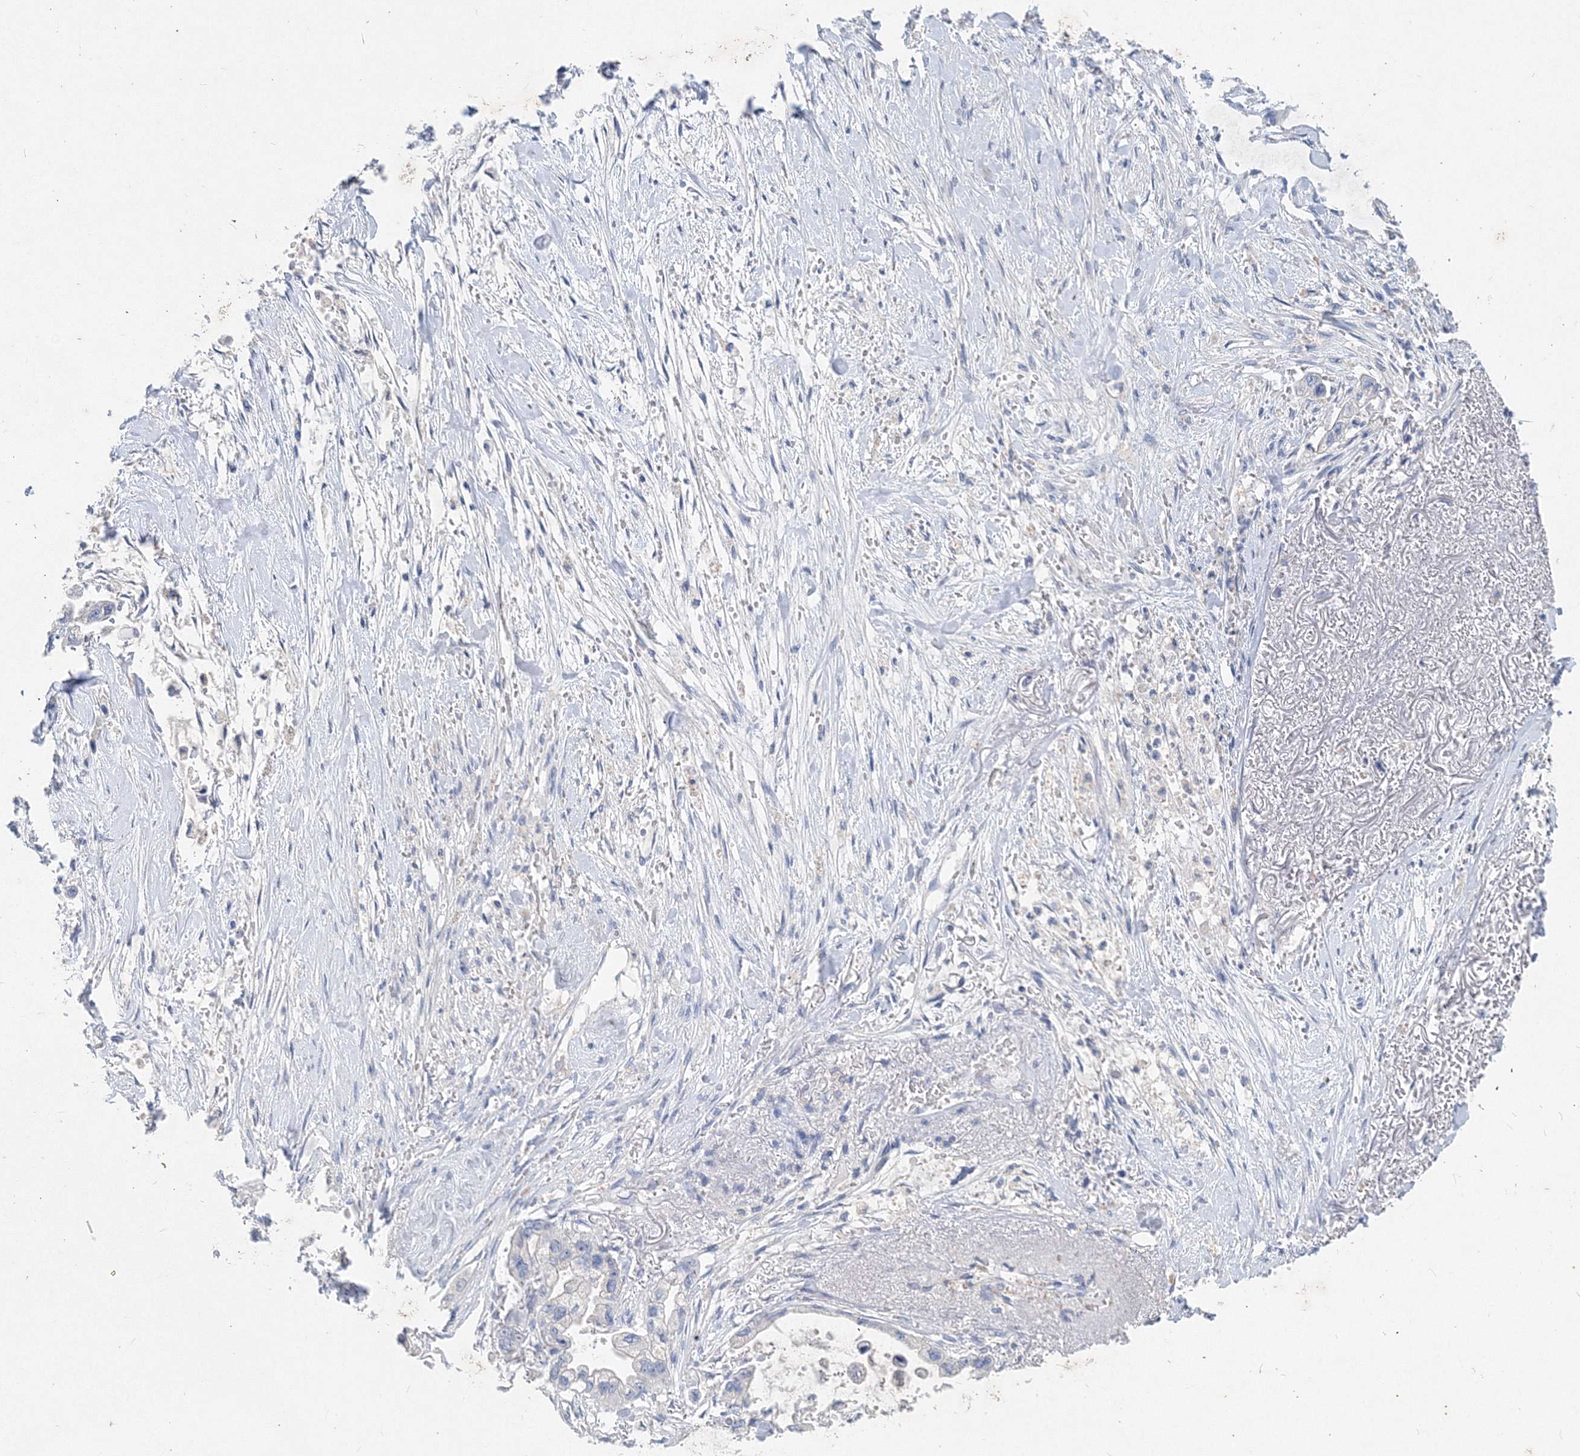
{"staining": {"intensity": "negative", "quantity": "none", "location": "none"}, "tissue": "stomach cancer", "cell_type": "Tumor cells", "image_type": "cancer", "snomed": [{"axis": "morphology", "description": "Adenocarcinoma, NOS"}, {"axis": "topography", "description": "Stomach"}], "caption": "Immunohistochemistry image of neoplastic tissue: human adenocarcinoma (stomach) stained with DAB (3,3'-diaminobenzidine) displays no significant protein staining in tumor cells. The staining was performed using DAB to visualize the protein expression in brown, while the nuclei were stained in blue with hematoxylin (Magnification: 20x).", "gene": "OSBPL6", "patient": {"sex": "male", "age": 62}}